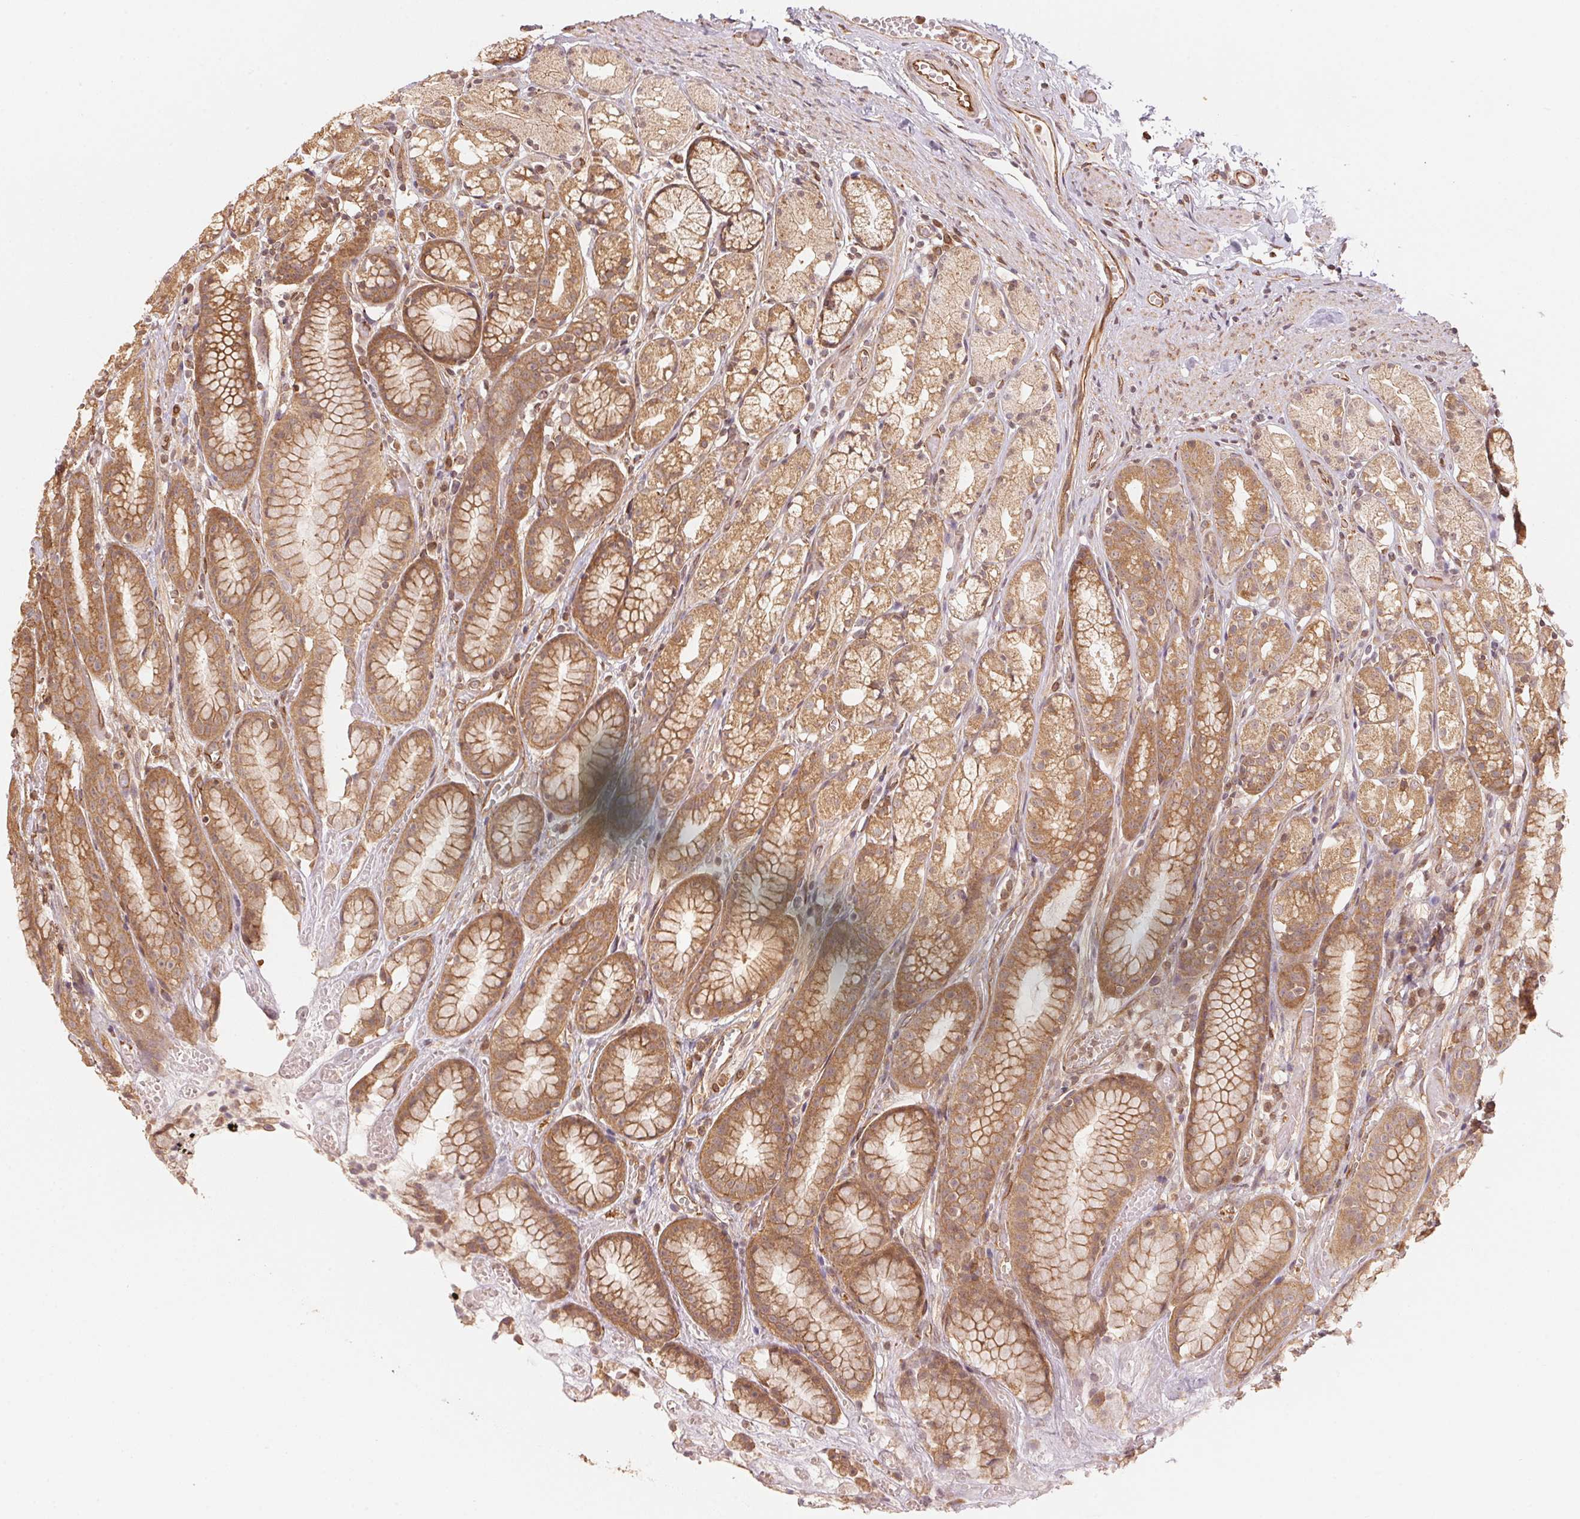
{"staining": {"intensity": "moderate", "quantity": ">75%", "location": "cytoplasmic/membranous"}, "tissue": "stomach", "cell_type": "Glandular cells", "image_type": "normal", "snomed": [{"axis": "morphology", "description": "Normal tissue, NOS"}, {"axis": "topography", "description": "Stomach"}], "caption": "Human stomach stained with a brown dye demonstrates moderate cytoplasmic/membranous positive staining in about >75% of glandular cells.", "gene": "STRN4", "patient": {"sex": "male", "age": 70}}